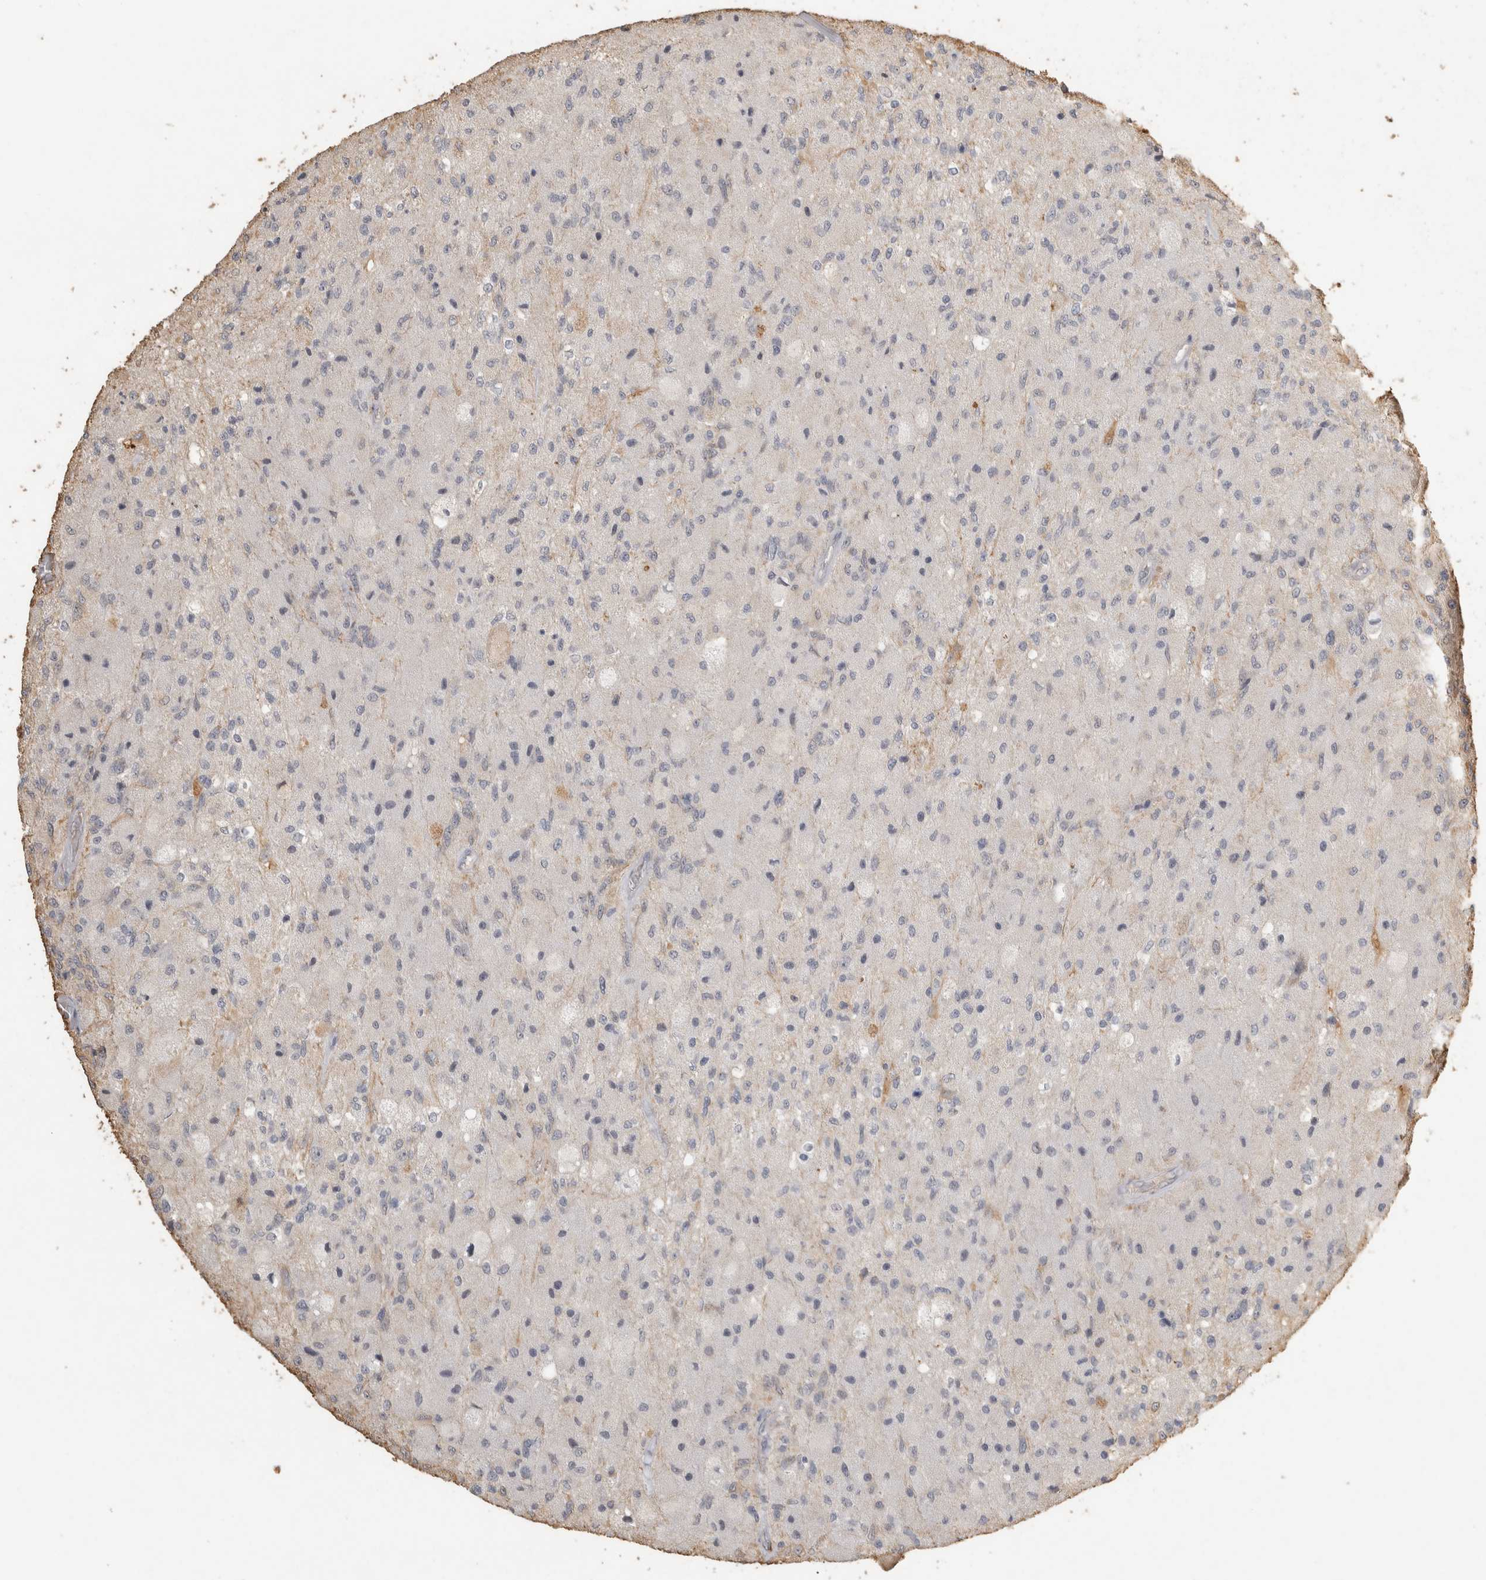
{"staining": {"intensity": "negative", "quantity": "none", "location": "none"}, "tissue": "glioma", "cell_type": "Tumor cells", "image_type": "cancer", "snomed": [{"axis": "morphology", "description": "Normal tissue, NOS"}, {"axis": "morphology", "description": "Glioma, malignant, High grade"}, {"axis": "topography", "description": "Cerebral cortex"}], "caption": "Tumor cells are negative for brown protein staining in malignant high-grade glioma.", "gene": "REPS2", "patient": {"sex": "male", "age": 77}}